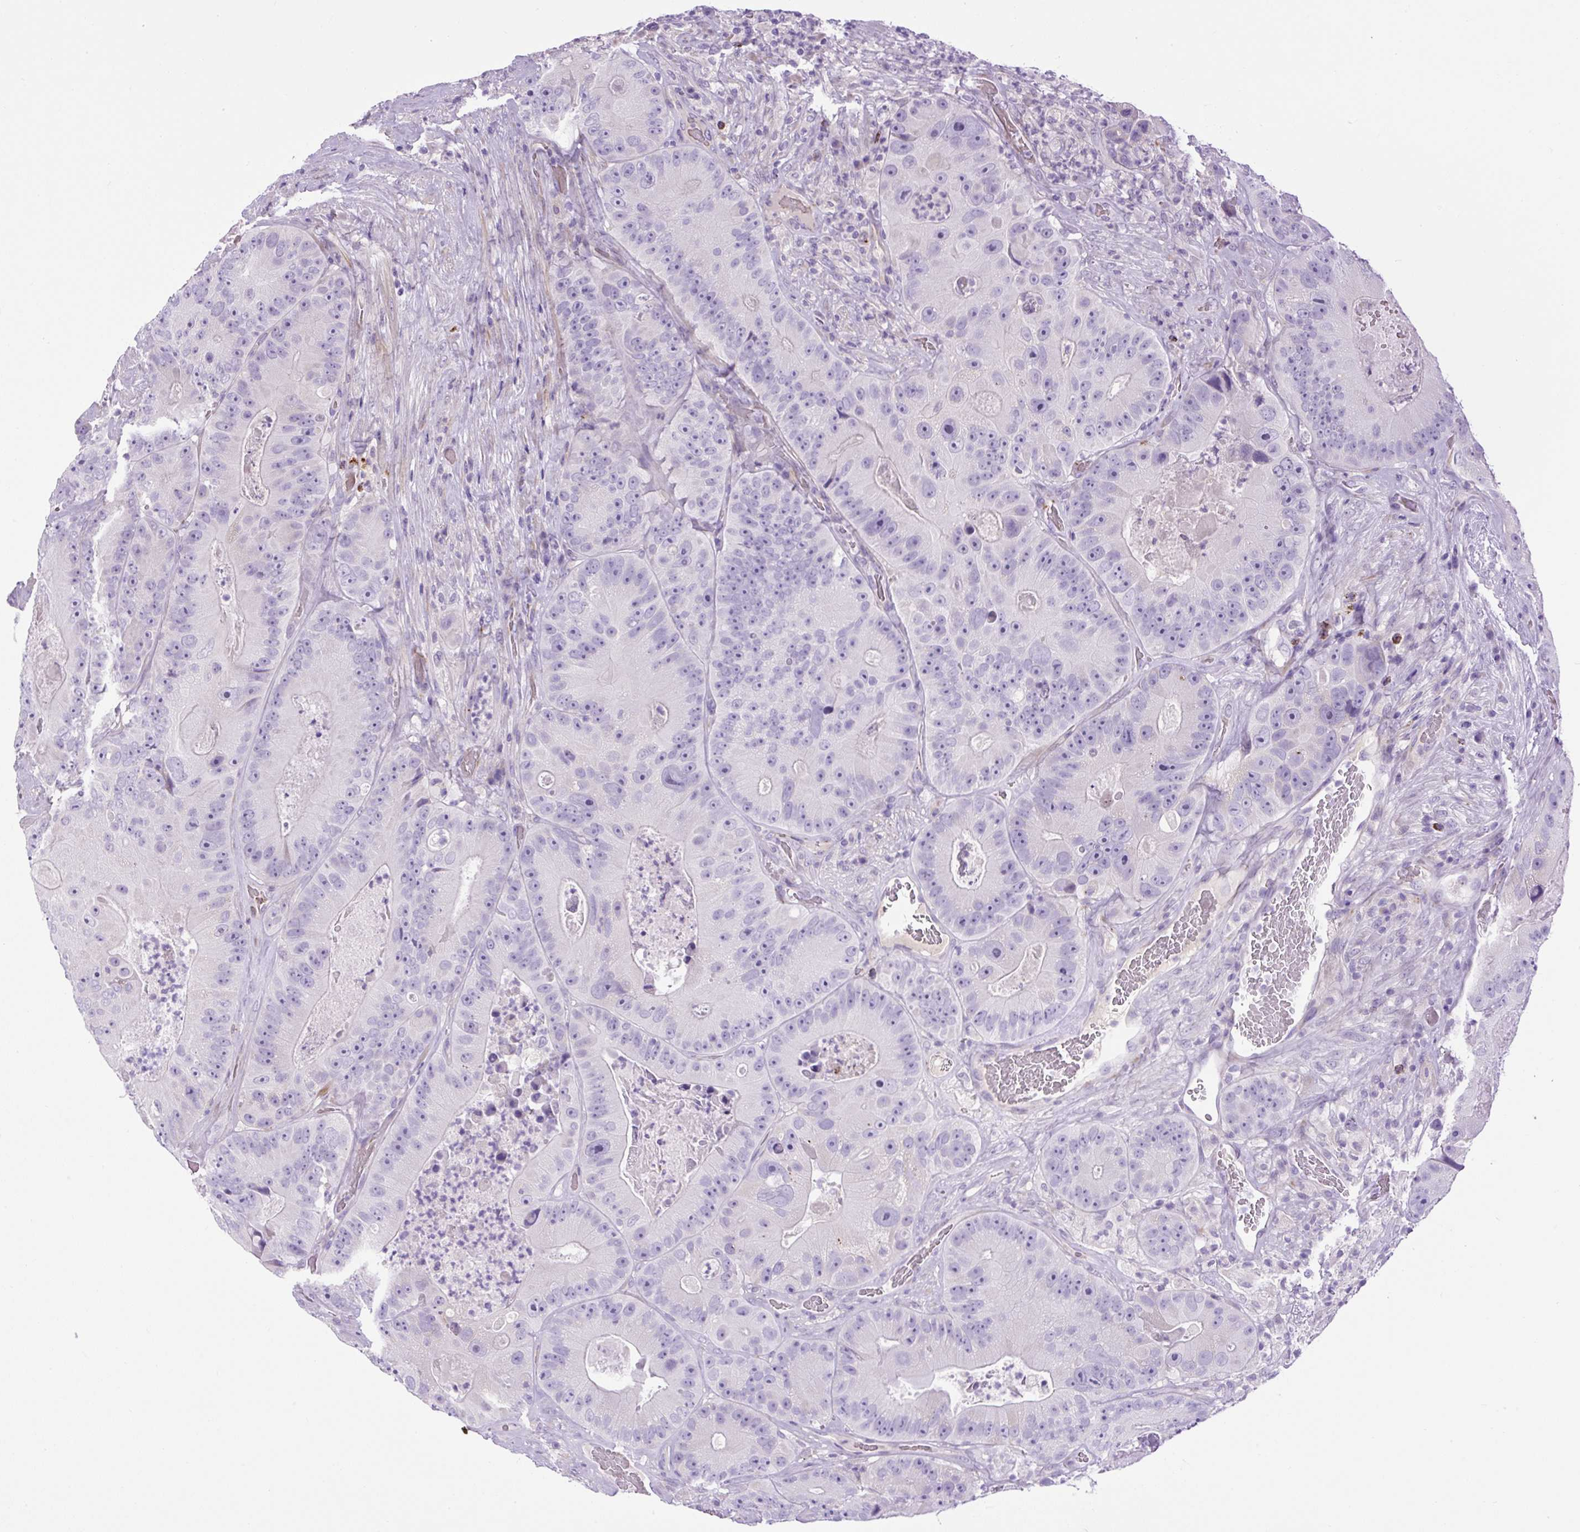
{"staining": {"intensity": "negative", "quantity": "none", "location": "none"}, "tissue": "colorectal cancer", "cell_type": "Tumor cells", "image_type": "cancer", "snomed": [{"axis": "morphology", "description": "Adenocarcinoma, NOS"}, {"axis": "topography", "description": "Colon"}], "caption": "Immunohistochemistry (IHC) histopathology image of neoplastic tissue: colorectal cancer (adenocarcinoma) stained with DAB displays no significant protein positivity in tumor cells.", "gene": "VWA7", "patient": {"sex": "female", "age": 86}}